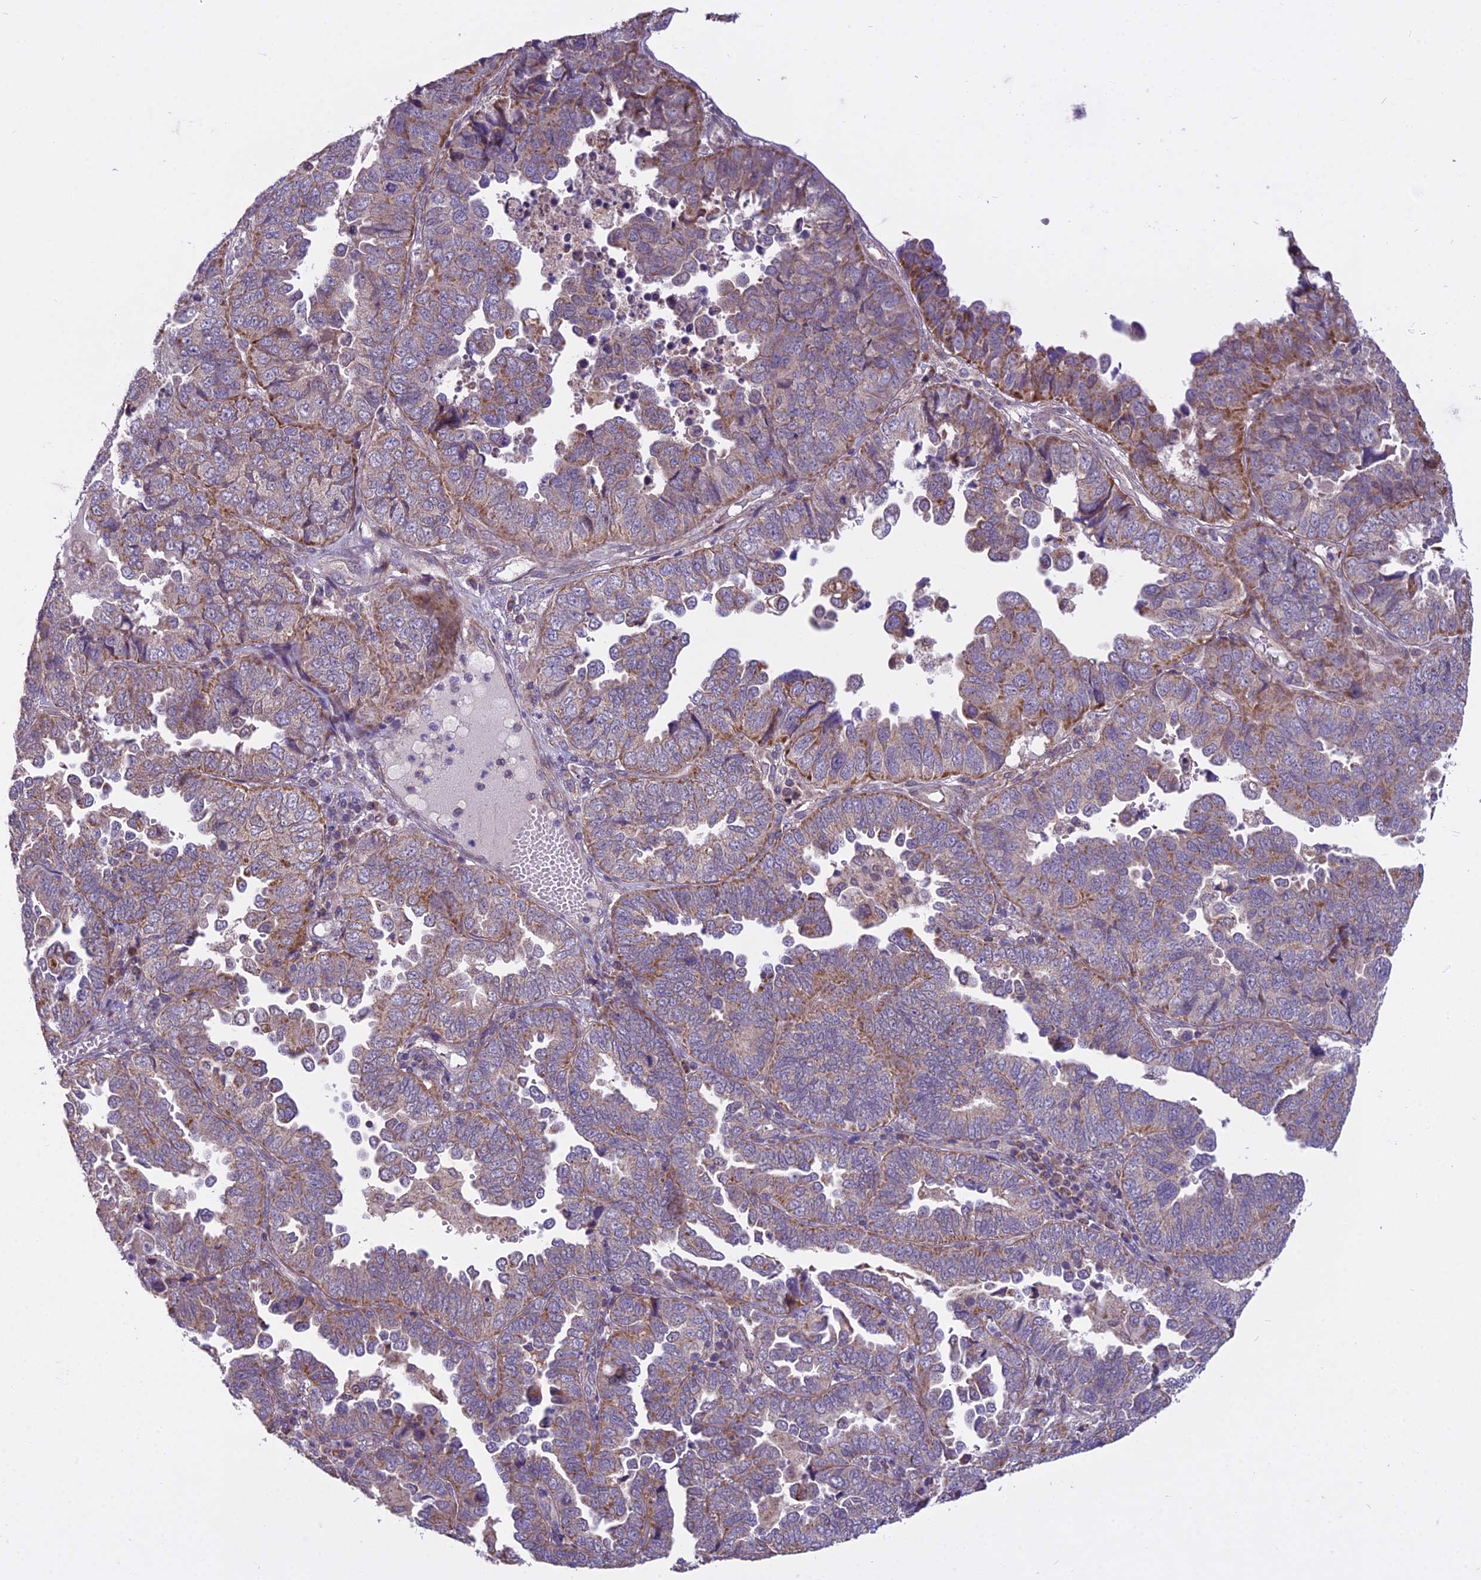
{"staining": {"intensity": "moderate", "quantity": "<25%", "location": "cytoplasmic/membranous"}, "tissue": "endometrial cancer", "cell_type": "Tumor cells", "image_type": "cancer", "snomed": [{"axis": "morphology", "description": "Adenocarcinoma, NOS"}, {"axis": "topography", "description": "Endometrium"}], "caption": "High-power microscopy captured an IHC micrograph of endometrial cancer (adenocarcinoma), revealing moderate cytoplasmic/membranous staining in about <25% of tumor cells.", "gene": "DUS2", "patient": {"sex": "female", "age": 79}}